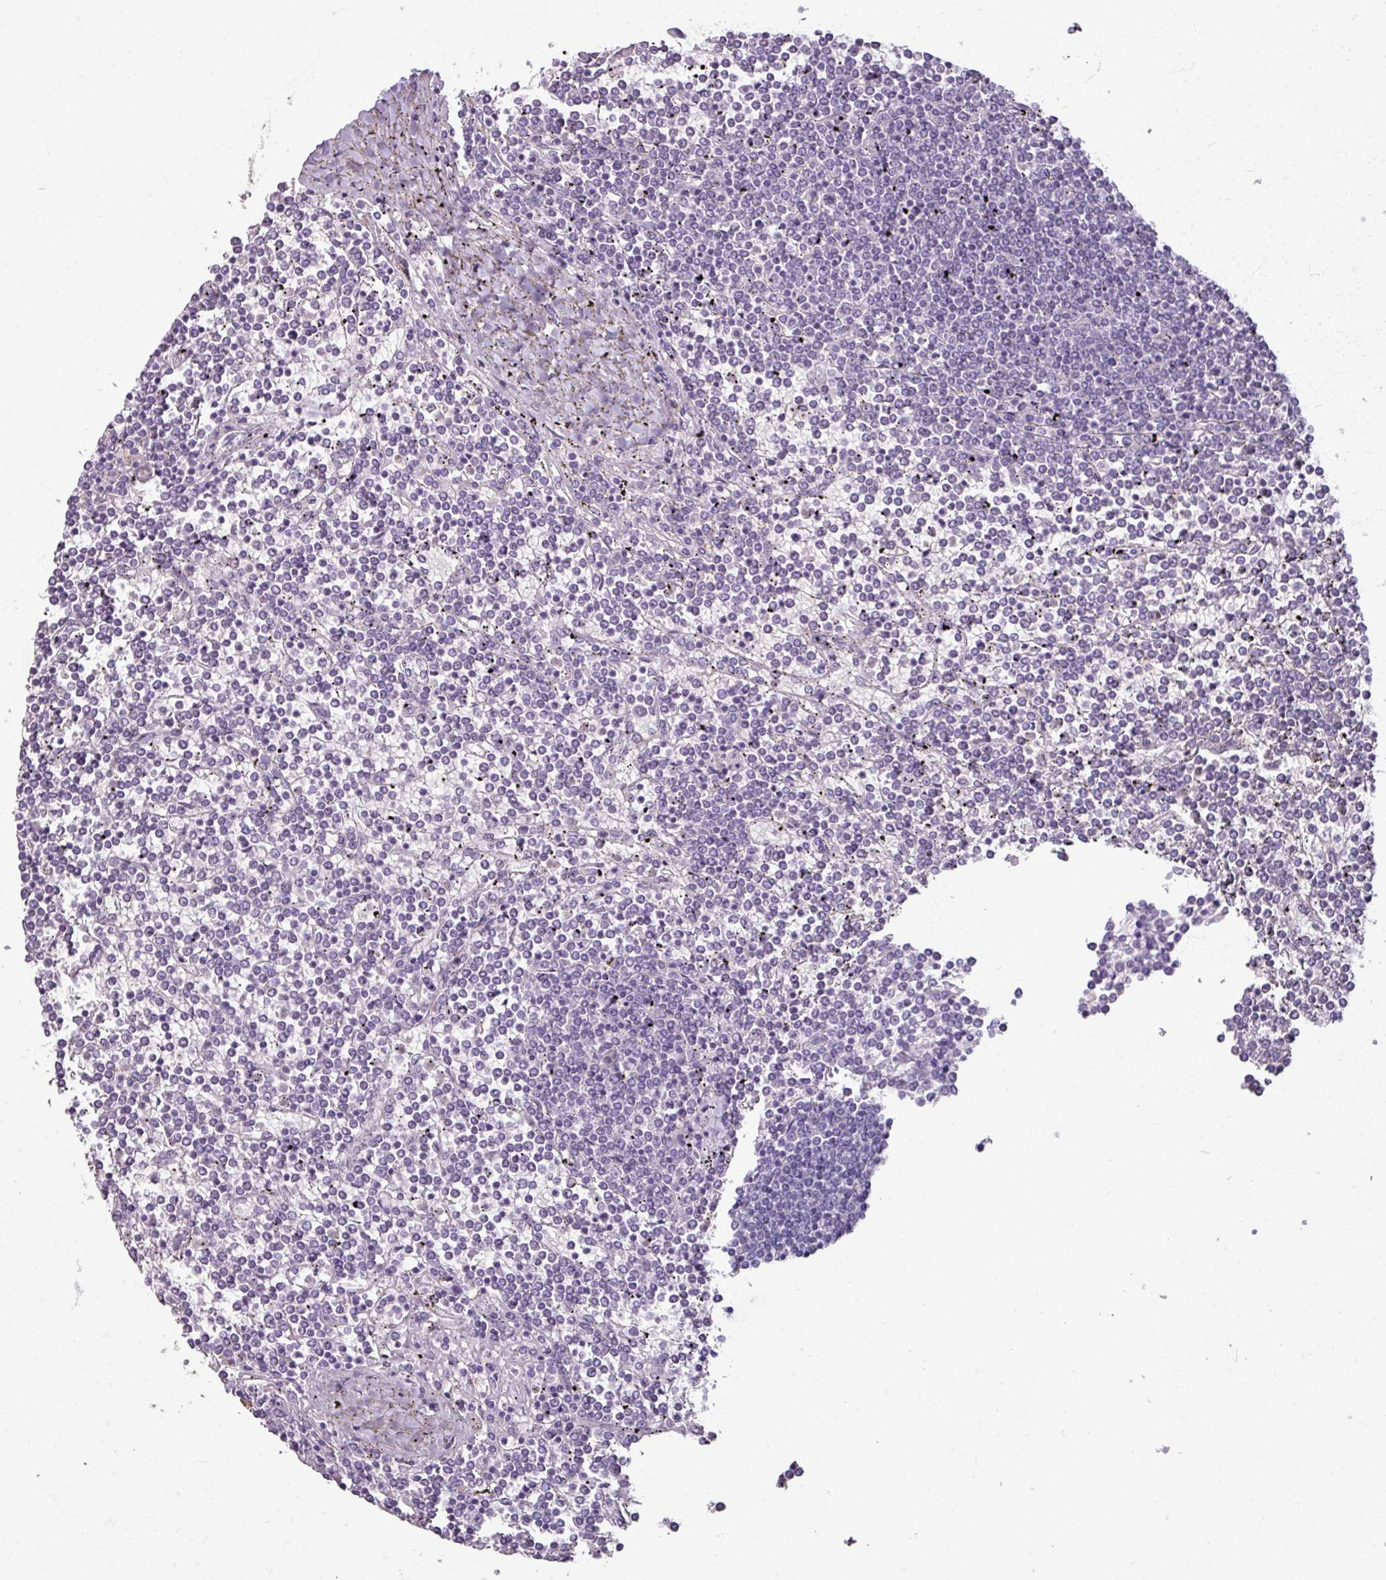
{"staining": {"intensity": "negative", "quantity": "none", "location": "none"}, "tissue": "lymphoma", "cell_type": "Tumor cells", "image_type": "cancer", "snomed": [{"axis": "morphology", "description": "Malignant lymphoma, non-Hodgkin's type, Low grade"}, {"axis": "topography", "description": "Spleen"}], "caption": "High power microscopy micrograph of an immunohistochemistry micrograph of lymphoma, revealing no significant expression in tumor cells.", "gene": "ARG1", "patient": {"sex": "female", "age": 19}}